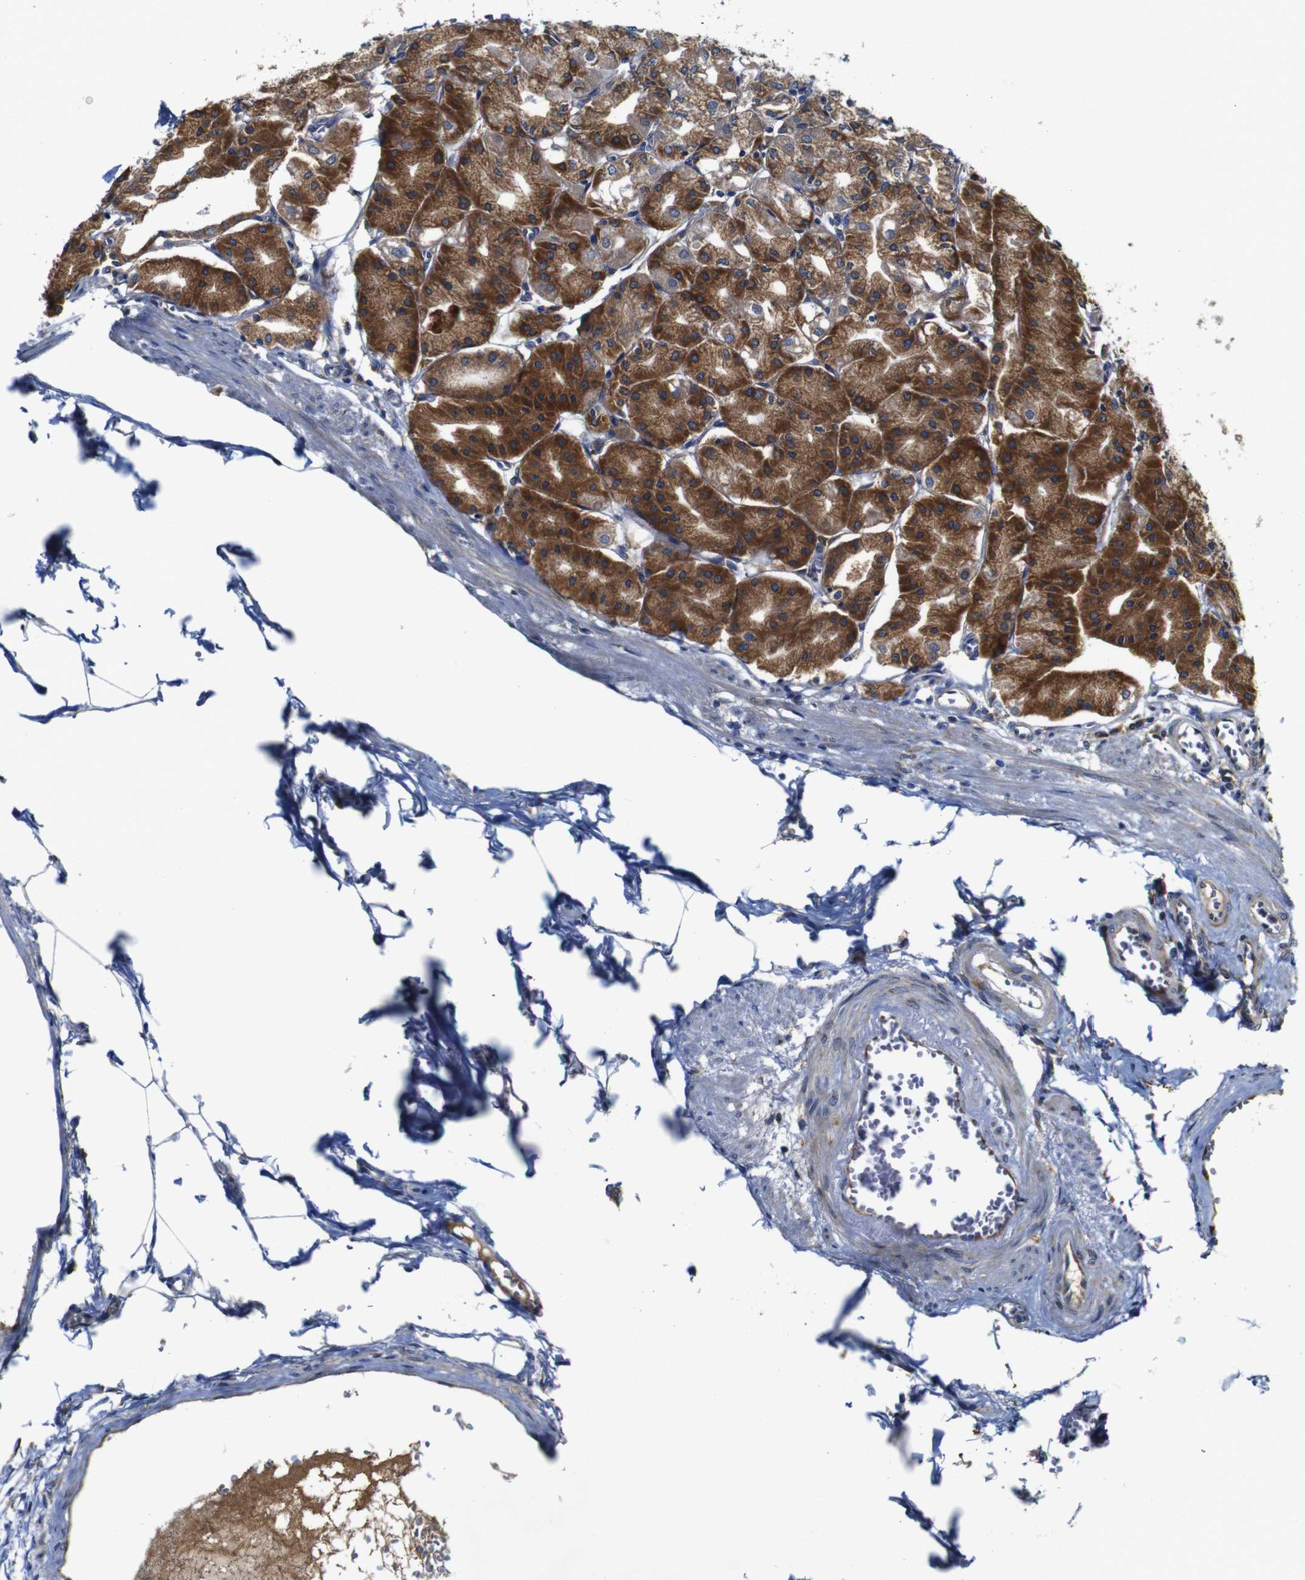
{"staining": {"intensity": "strong", "quantity": ">75%", "location": "cytoplasmic/membranous"}, "tissue": "stomach", "cell_type": "Glandular cells", "image_type": "normal", "snomed": [{"axis": "morphology", "description": "Normal tissue, NOS"}, {"axis": "topography", "description": "Stomach, lower"}], "caption": "The image demonstrates a brown stain indicating the presence of a protein in the cytoplasmic/membranous of glandular cells in stomach. (IHC, brightfield microscopy, high magnification).", "gene": "CLCC1", "patient": {"sex": "male", "age": 71}}